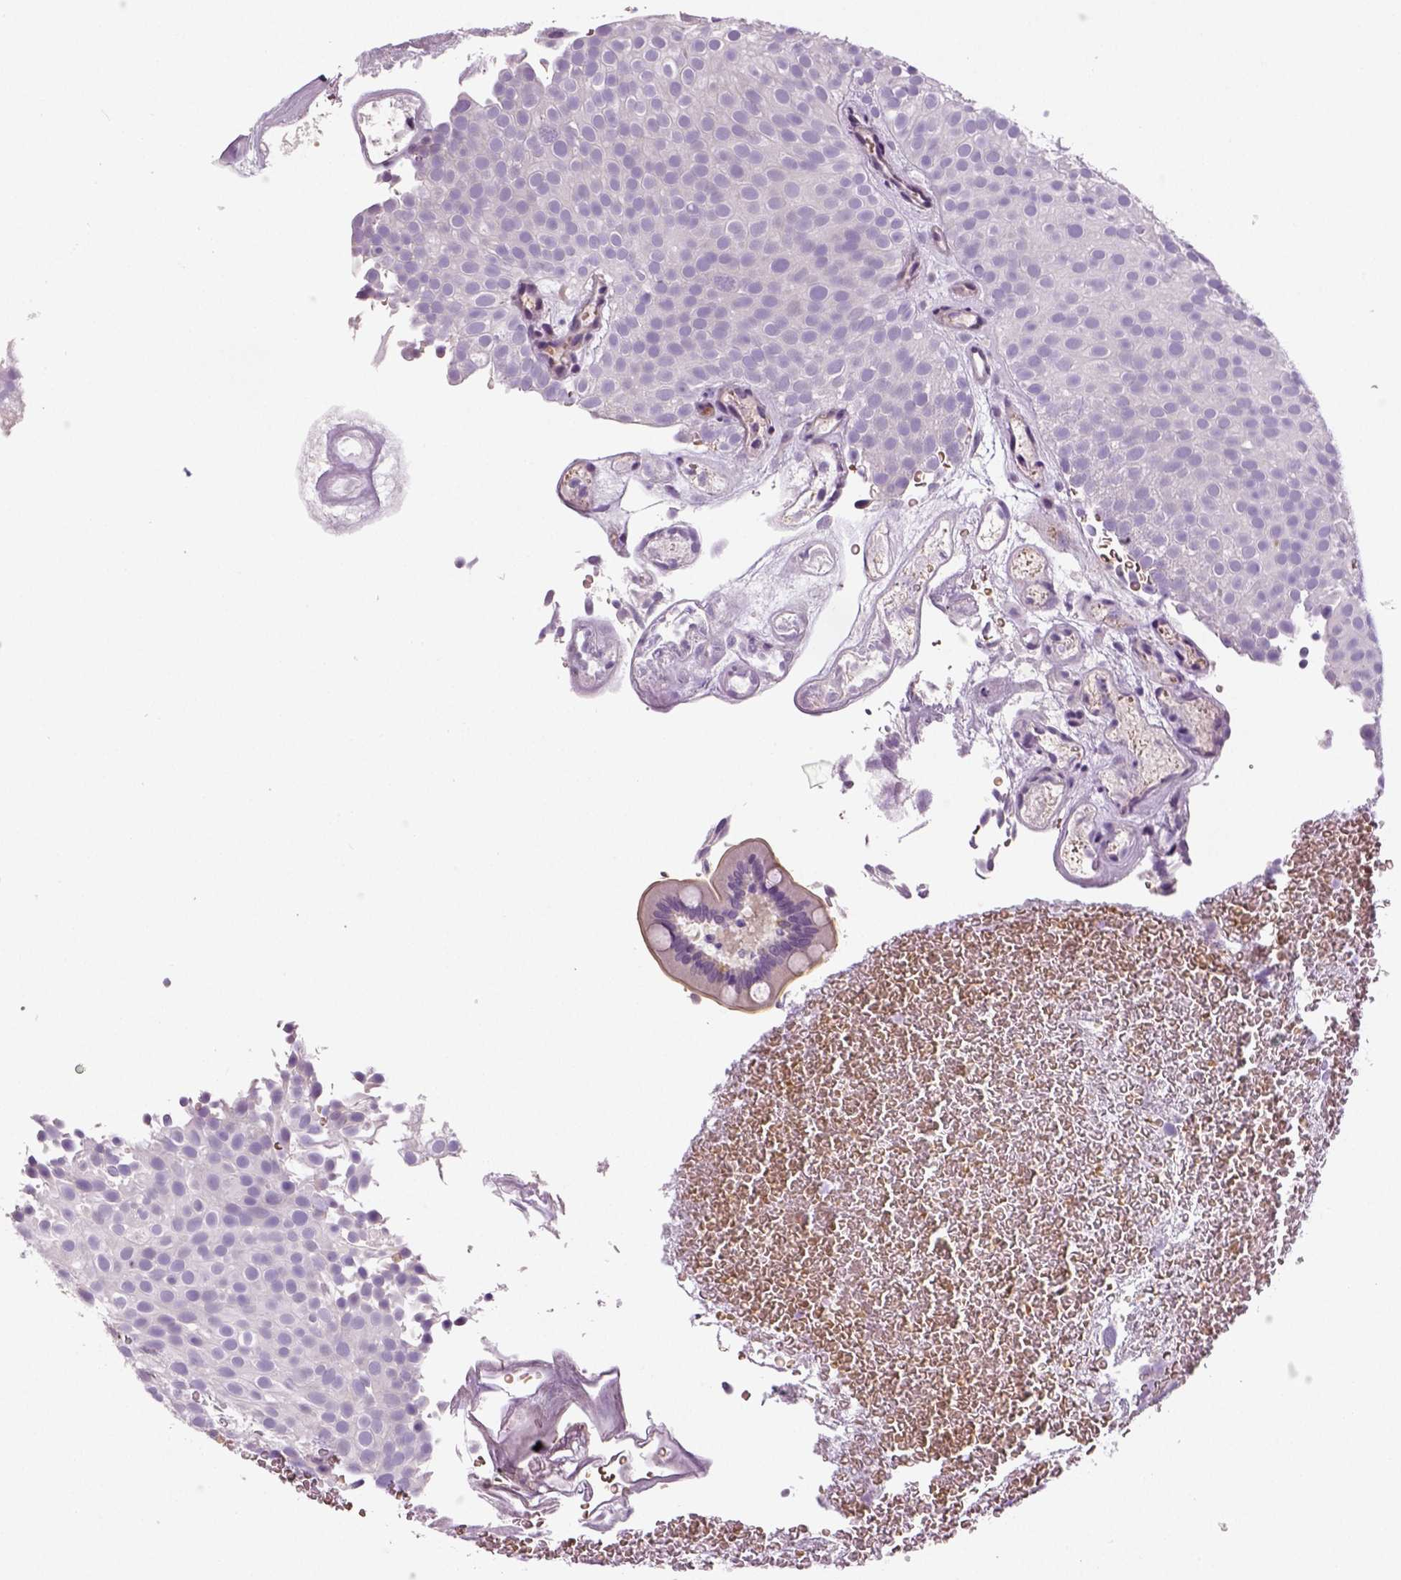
{"staining": {"intensity": "negative", "quantity": "none", "location": "none"}, "tissue": "urothelial cancer", "cell_type": "Tumor cells", "image_type": "cancer", "snomed": [{"axis": "morphology", "description": "Urothelial carcinoma, Low grade"}, {"axis": "topography", "description": "Urinary bladder"}], "caption": "Immunohistochemistry (IHC) photomicrograph of neoplastic tissue: human urothelial carcinoma (low-grade) stained with DAB (3,3'-diaminobenzidine) reveals no significant protein staining in tumor cells.", "gene": "TSPAN7", "patient": {"sex": "male", "age": 78}}